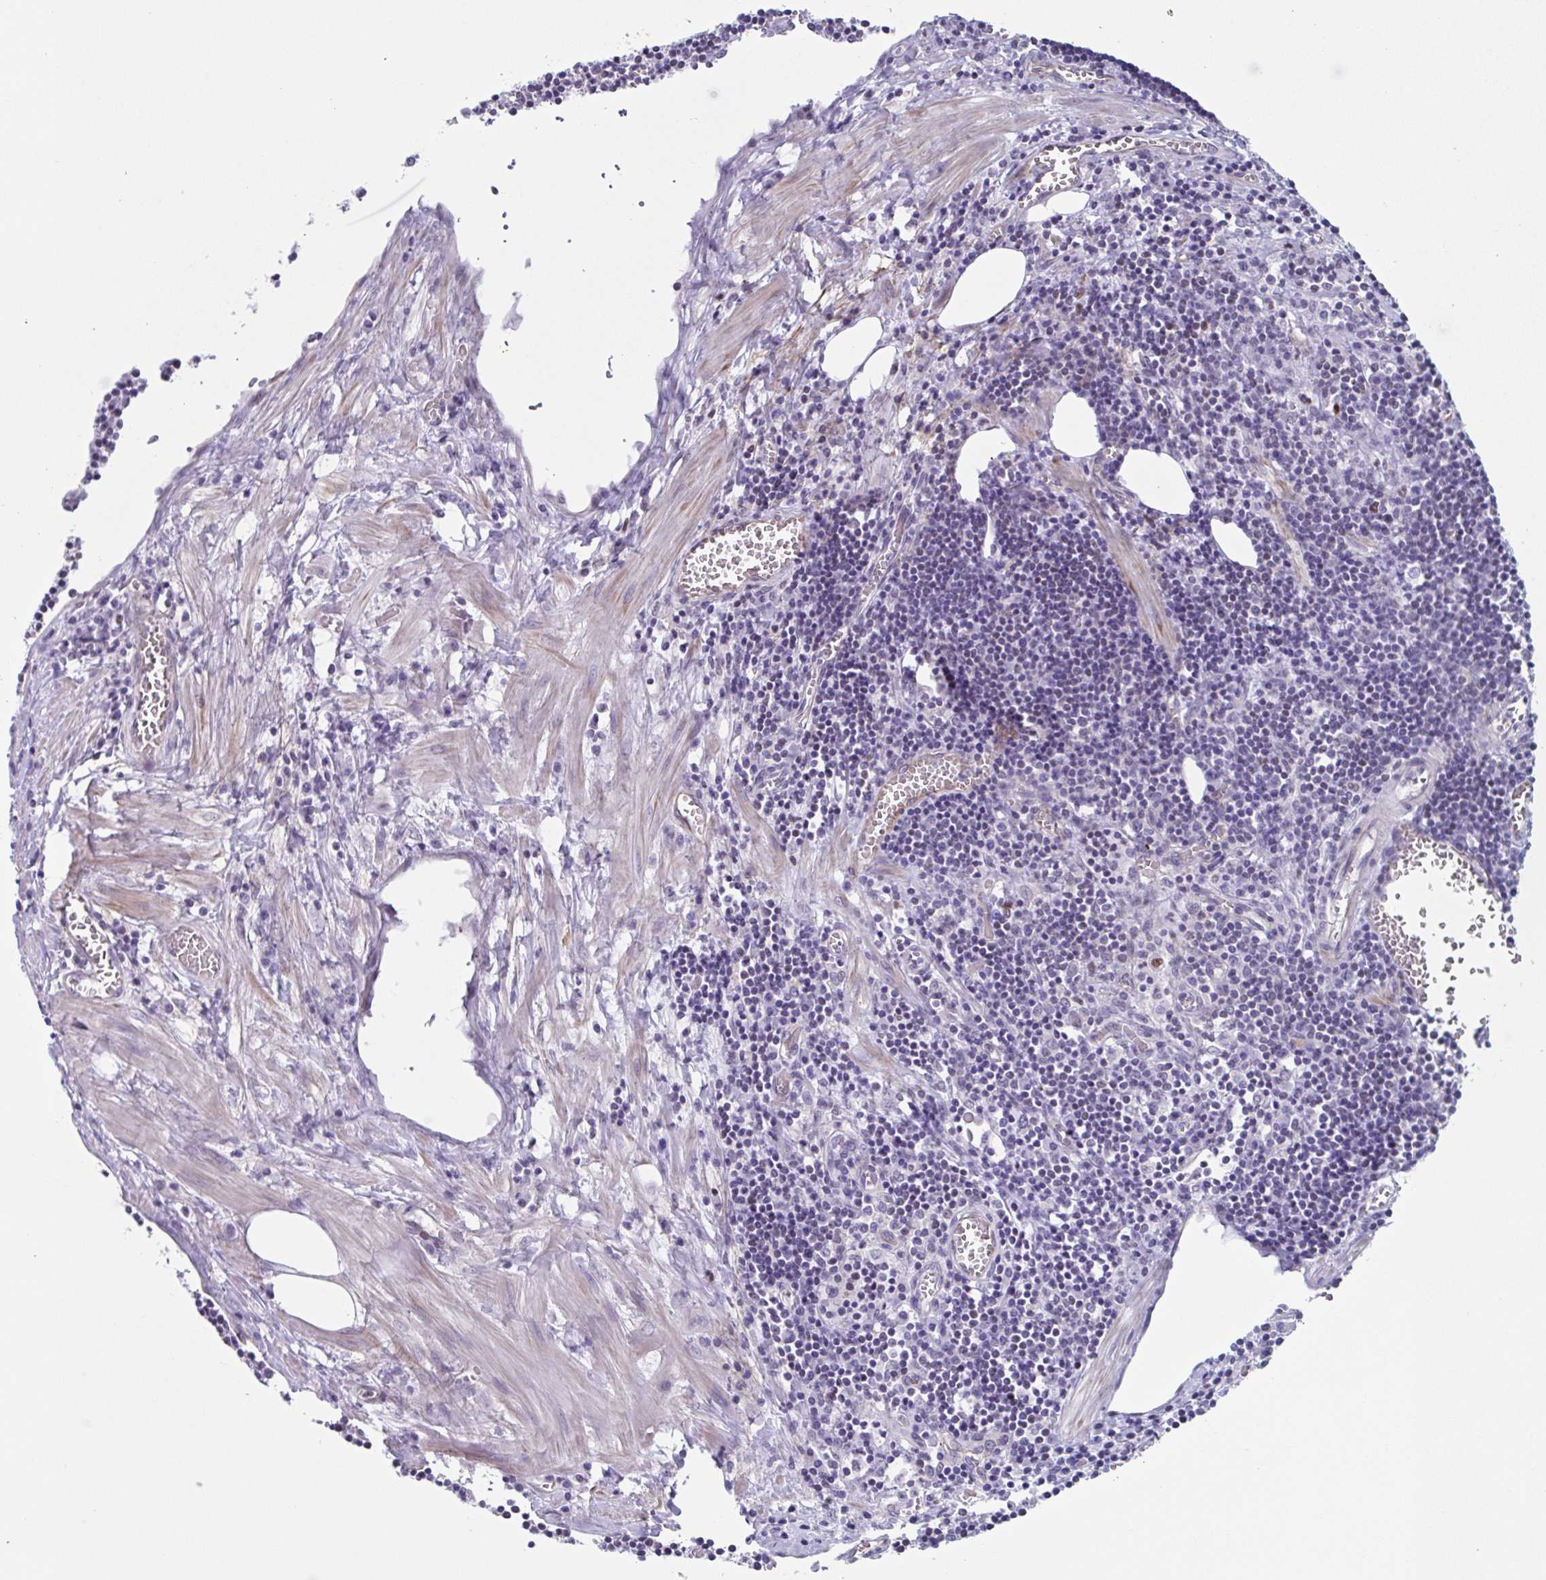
{"staining": {"intensity": "negative", "quantity": "none", "location": "none"}, "tissue": "lymph node", "cell_type": "Germinal center cells", "image_type": "normal", "snomed": [{"axis": "morphology", "description": "Normal tissue, NOS"}, {"axis": "topography", "description": "Lymph node"}], "caption": "High power microscopy histopathology image of an immunohistochemistry (IHC) micrograph of normal lymph node, revealing no significant positivity in germinal center cells.", "gene": "PBOV1", "patient": {"sex": "male", "age": 66}}